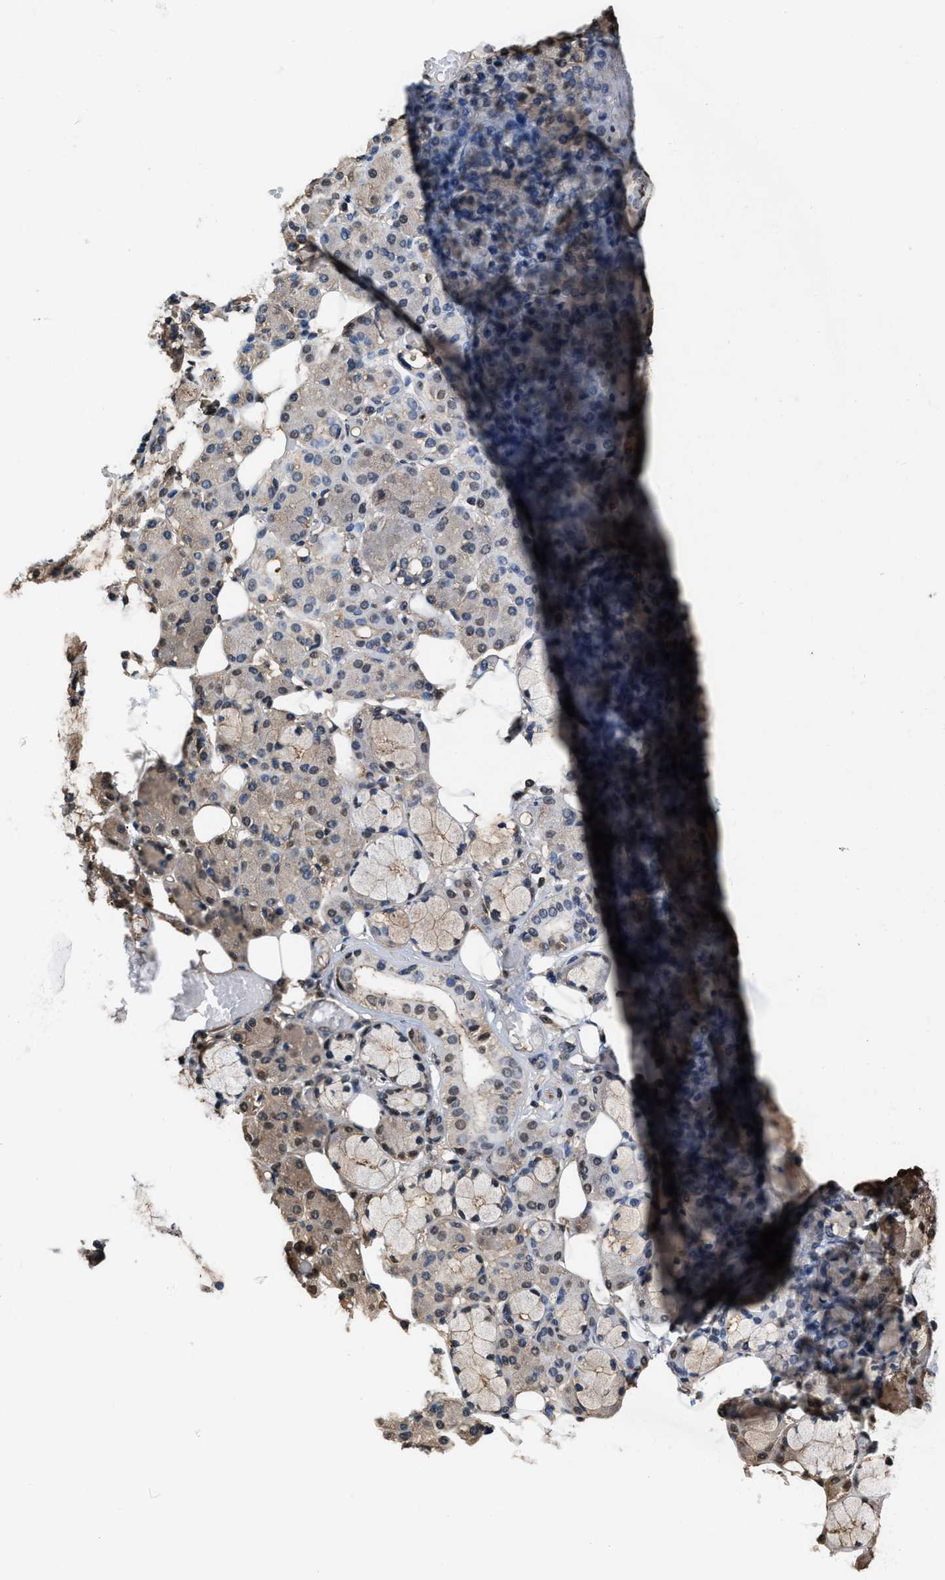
{"staining": {"intensity": "moderate", "quantity": "25%-75%", "location": "cytoplasmic/membranous,nuclear"}, "tissue": "salivary gland", "cell_type": "Glandular cells", "image_type": "normal", "snomed": [{"axis": "morphology", "description": "Normal tissue, NOS"}, {"axis": "topography", "description": "Salivary gland"}], "caption": "A brown stain labels moderate cytoplasmic/membranous,nuclear positivity of a protein in glandular cells of unremarkable human salivary gland.", "gene": "FNTA", "patient": {"sex": "male", "age": 63}}